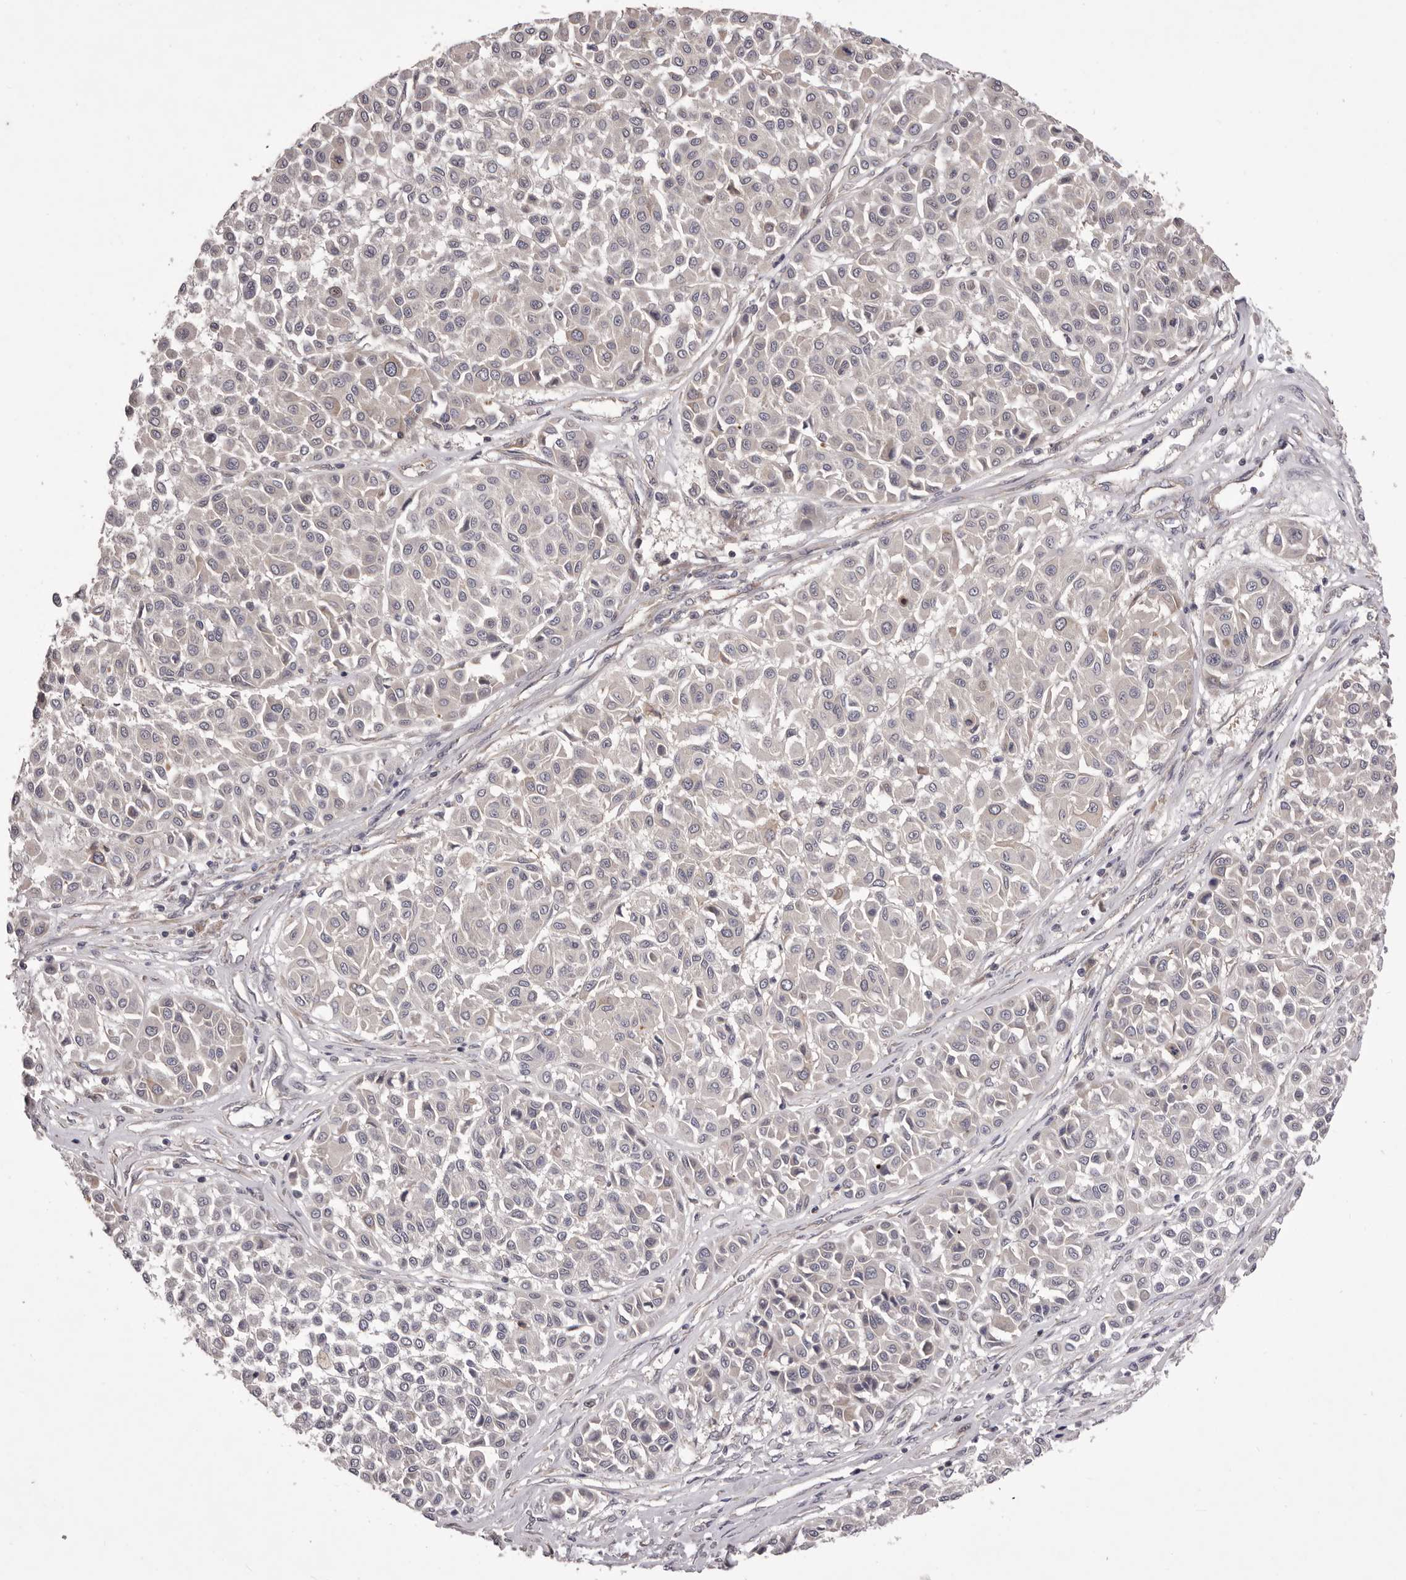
{"staining": {"intensity": "negative", "quantity": "none", "location": "none"}, "tissue": "melanoma", "cell_type": "Tumor cells", "image_type": "cancer", "snomed": [{"axis": "morphology", "description": "Malignant melanoma, Metastatic site"}, {"axis": "topography", "description": "Soft tissue"}], "caption": "Tumor cells are negative for brown protein staining in melanoma.", "gene": "PNRC1", "patient": {"sex": "male", "age": 41}}